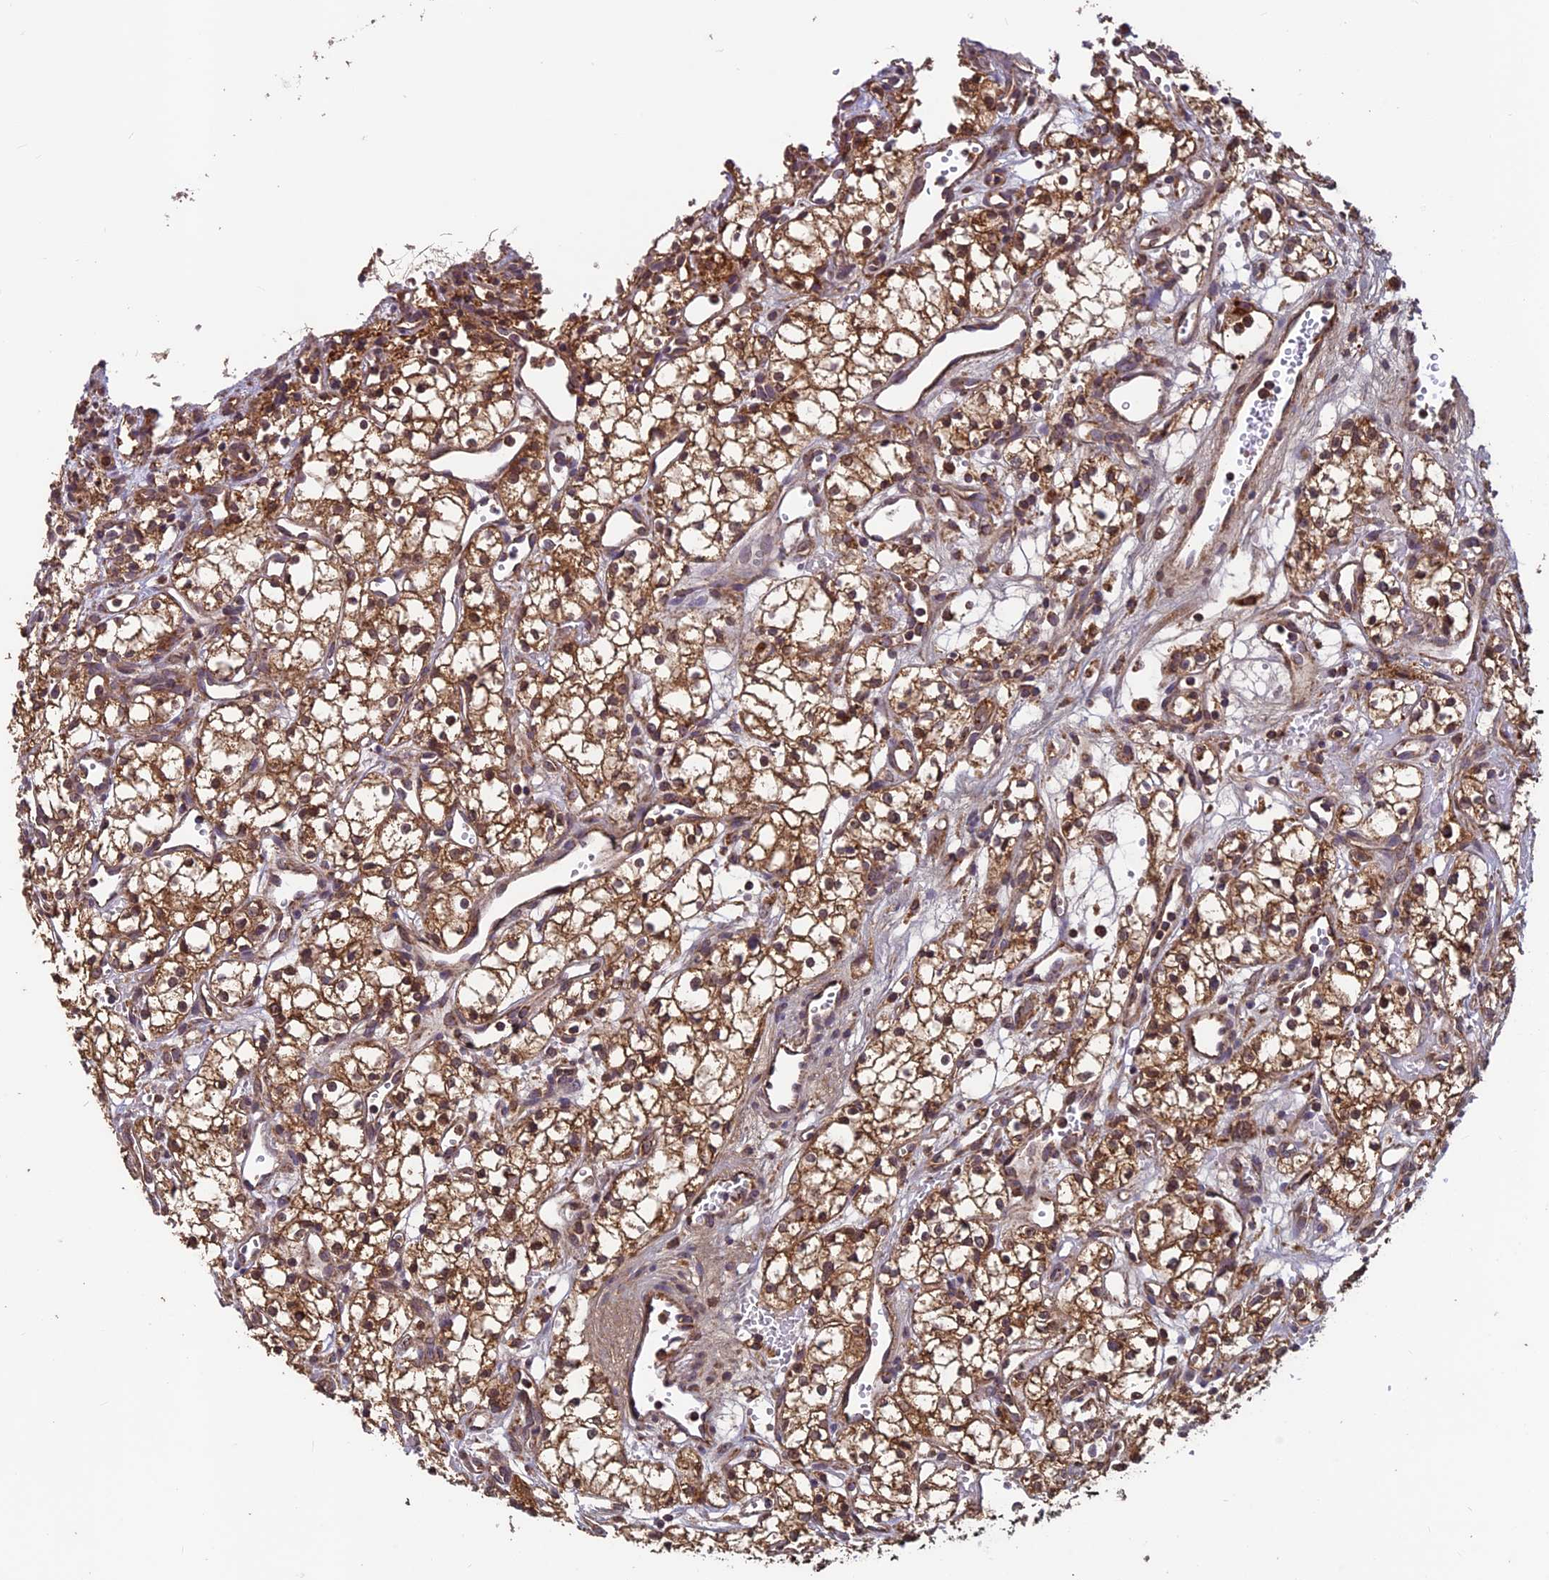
{"staining": {"intensity": "strong", "quantity": ">75%", "location": "cytoplasmic/membranous"}, "tissue": "renal cancer", "cell_type": "Tumor cells", "image_type": "cancer", "snomed": [{"axis": "morphology", "description": "Adenocarcinoma, NOS"}, {"axis": "topography", "description": "Kidney"}], "caption": "Renal adenocarcinoma stained with DAB IHC exhibits high levels of strong cytoplasmic/membranous staining in approximately >75% of tumor cells.", "gene": "CCDC15", "patient": {"sex": "male", "age": 59}}